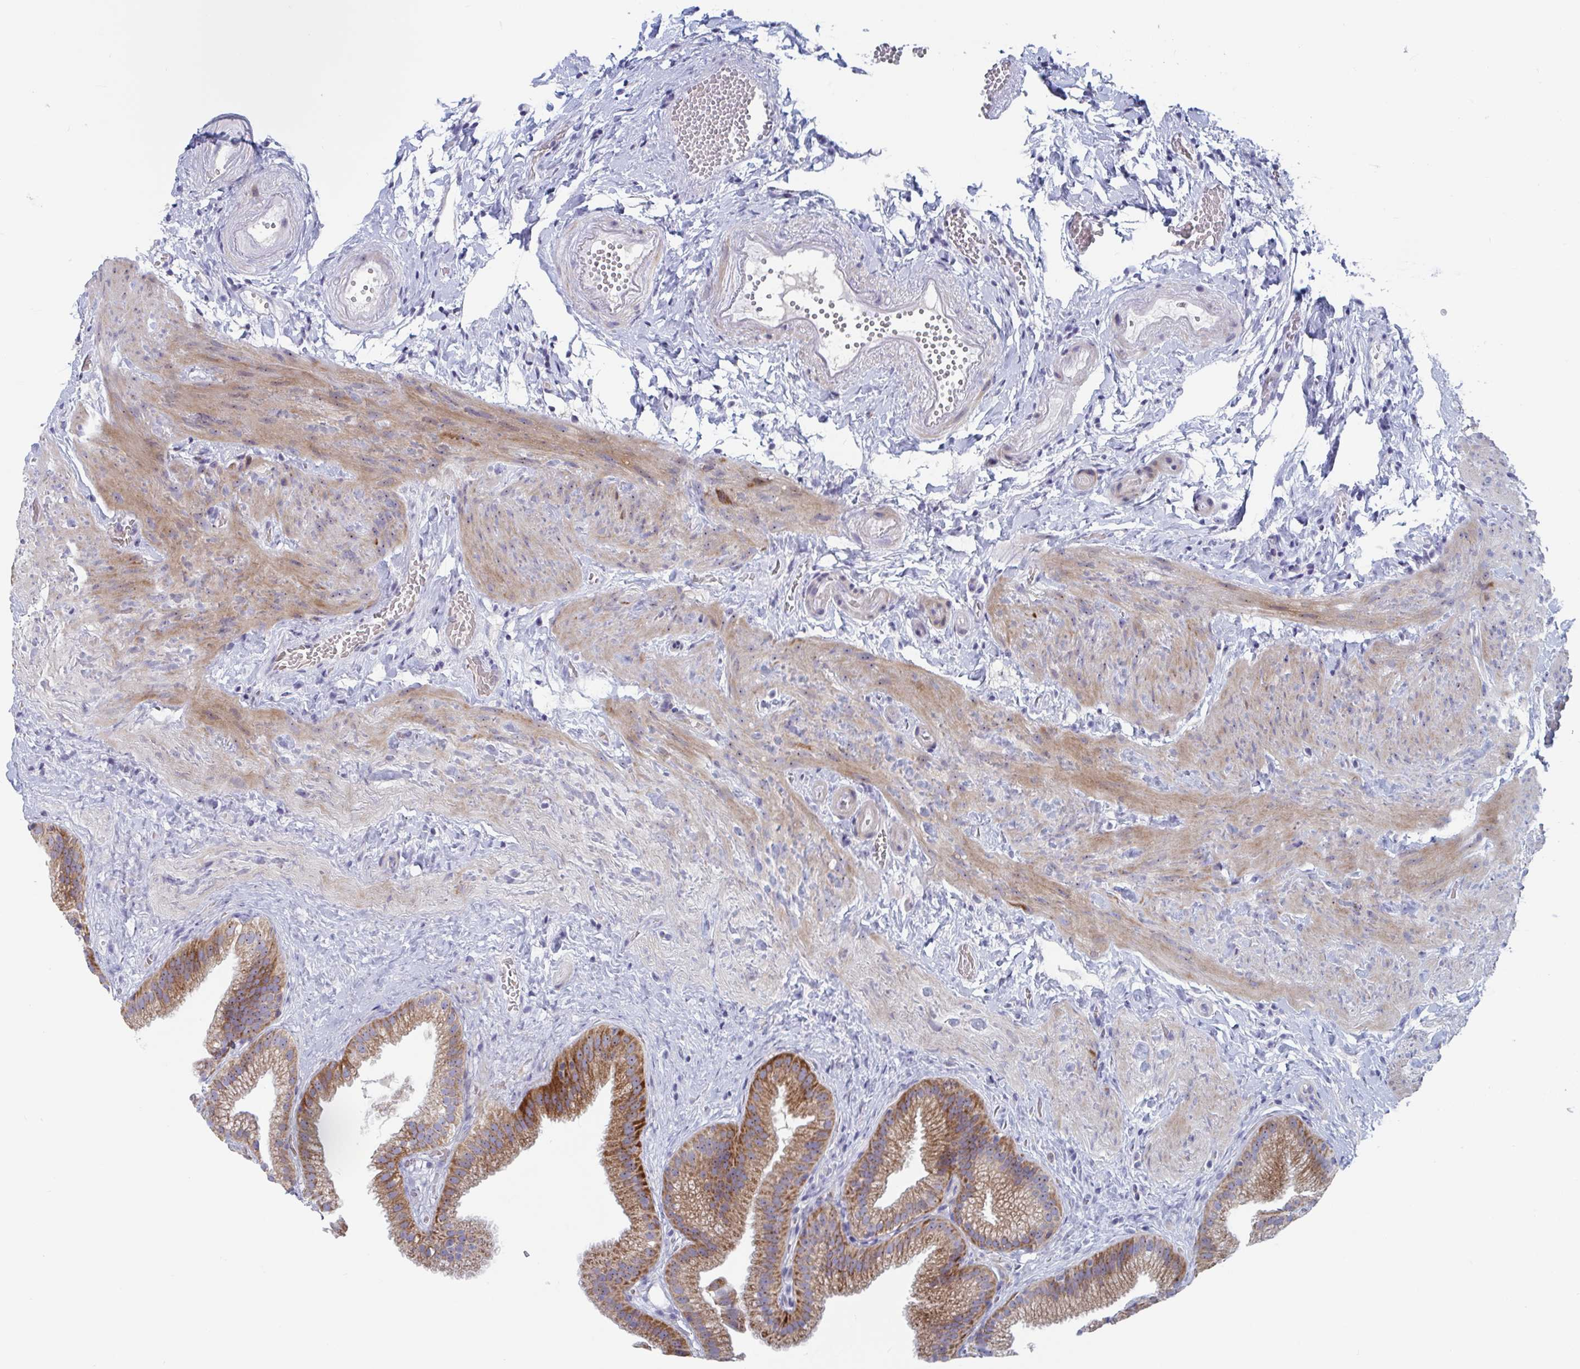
{"staining": {"intensity": "moderate", "quantity": ">75%", "location": "cytoplasmic/membranous,nuclear"}, "tissue": "gallbladder", "cell_type": "Glandular cells", "image_type": "normal", "snomed": [{"axis": "morphology", "description": "Normal tissue, NOS"}, {"axis": "topography", "description": "Gallbladder"}], "caption": "DAB immunohistochemical staining of unremarkable gallbladder demonstrates moderate cytoplasmic/membranous,nuclear protein staining in about >75% of glandular cells. Immunohistochemistry (ihc) stains the protein in brown and the nuclei are stained blue.", "gene": "MRPL53", "patient": {"sex": "female", "age": 63}}